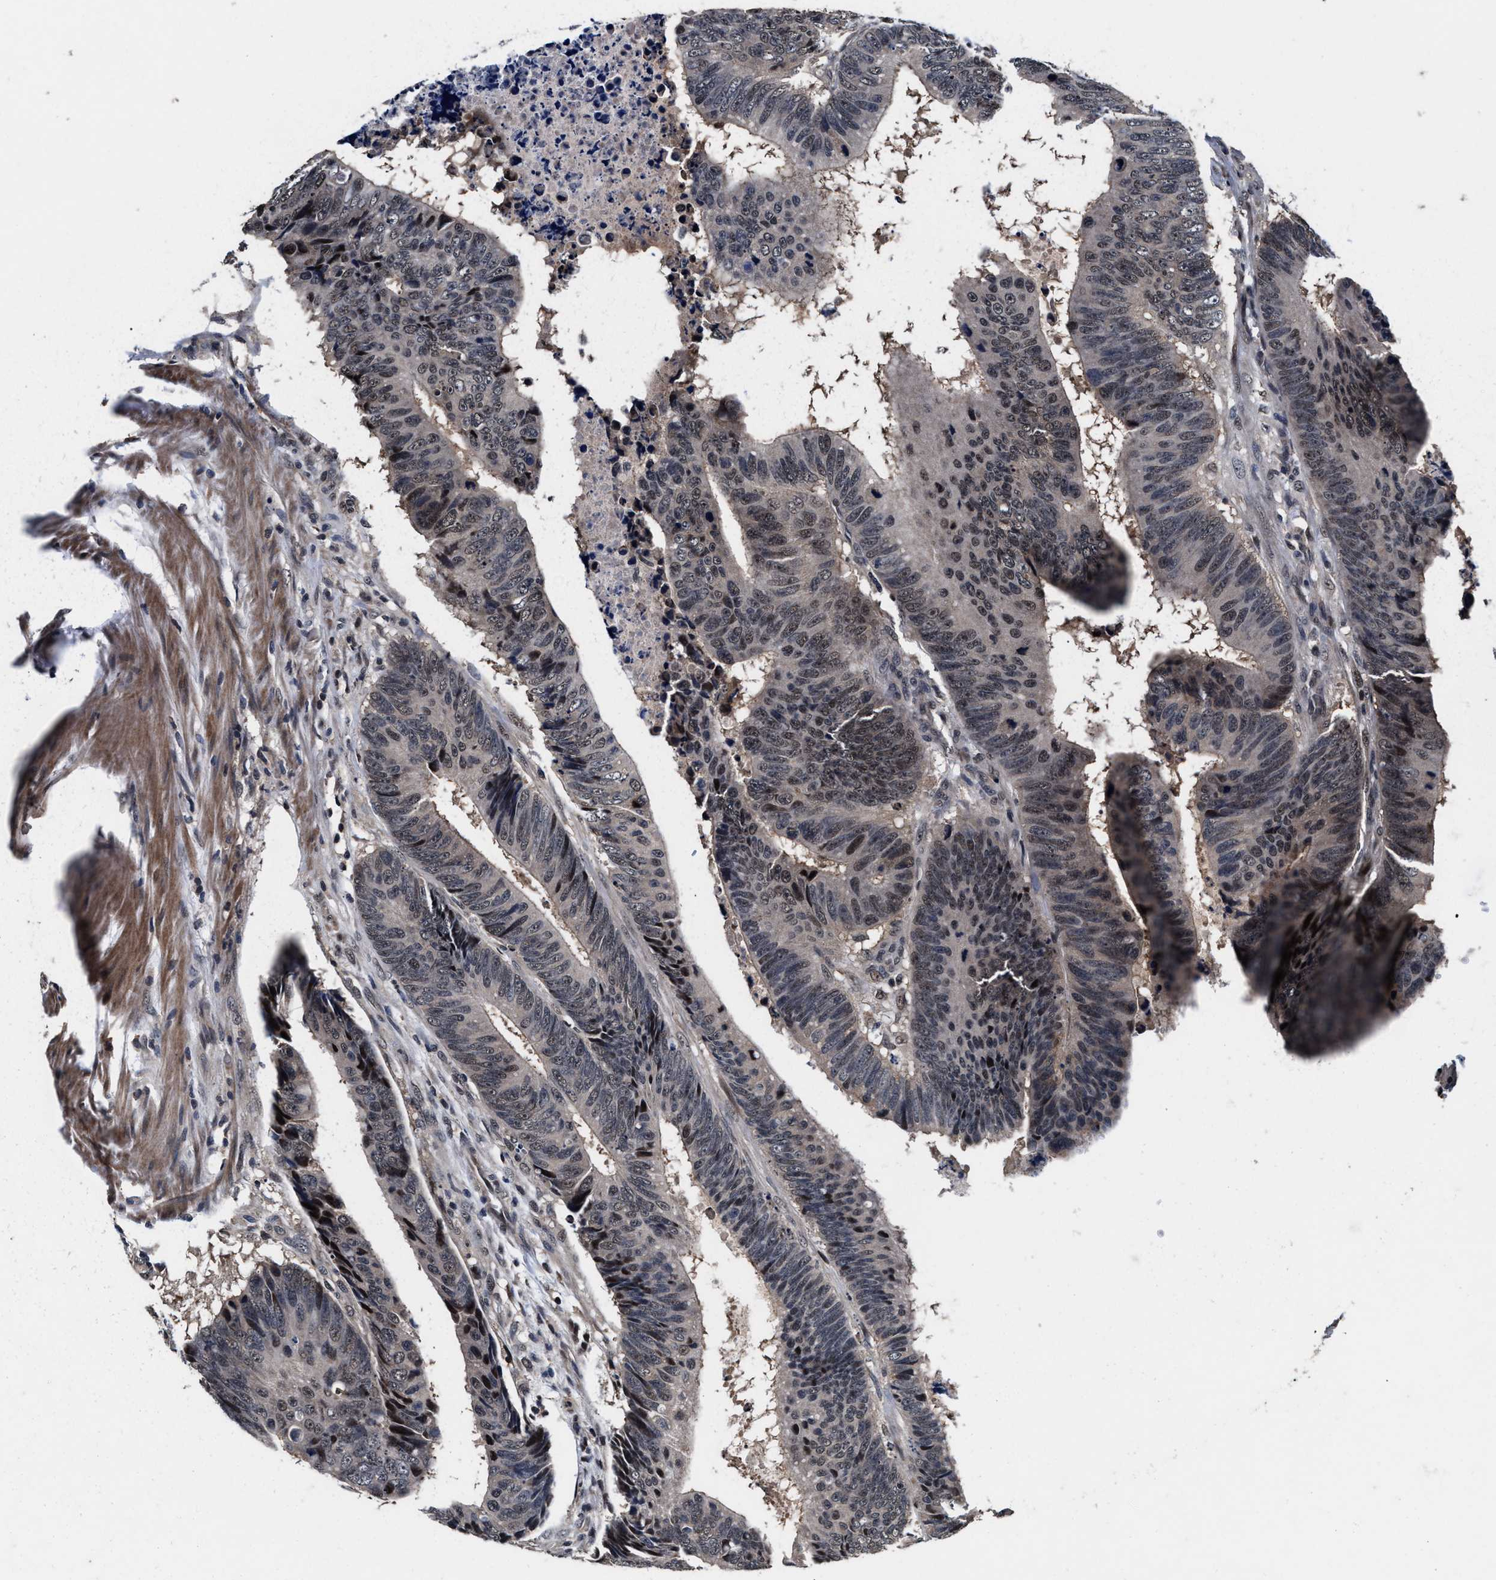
{"staining": {"intensity": "moderate", "quantity": "<25%", "location": "nuclear"}, "tissue": "colorectal cancer", "cell_type": "Tumor cells", "image_type": "cancer", "snomed": [{"axis": "morphology", "description": "Adenocarcinoma, NOS"}, {"axis": "topography", "description": "Colon"}], "caption": "There is low levels of moderate nuclear expression in tumor cells of colorectal adenocarcinoma, as demonstrated by immunohistochemical staining (brown color).", "gene": "USP16", "patient": {"sex": "male", "age": 56}}